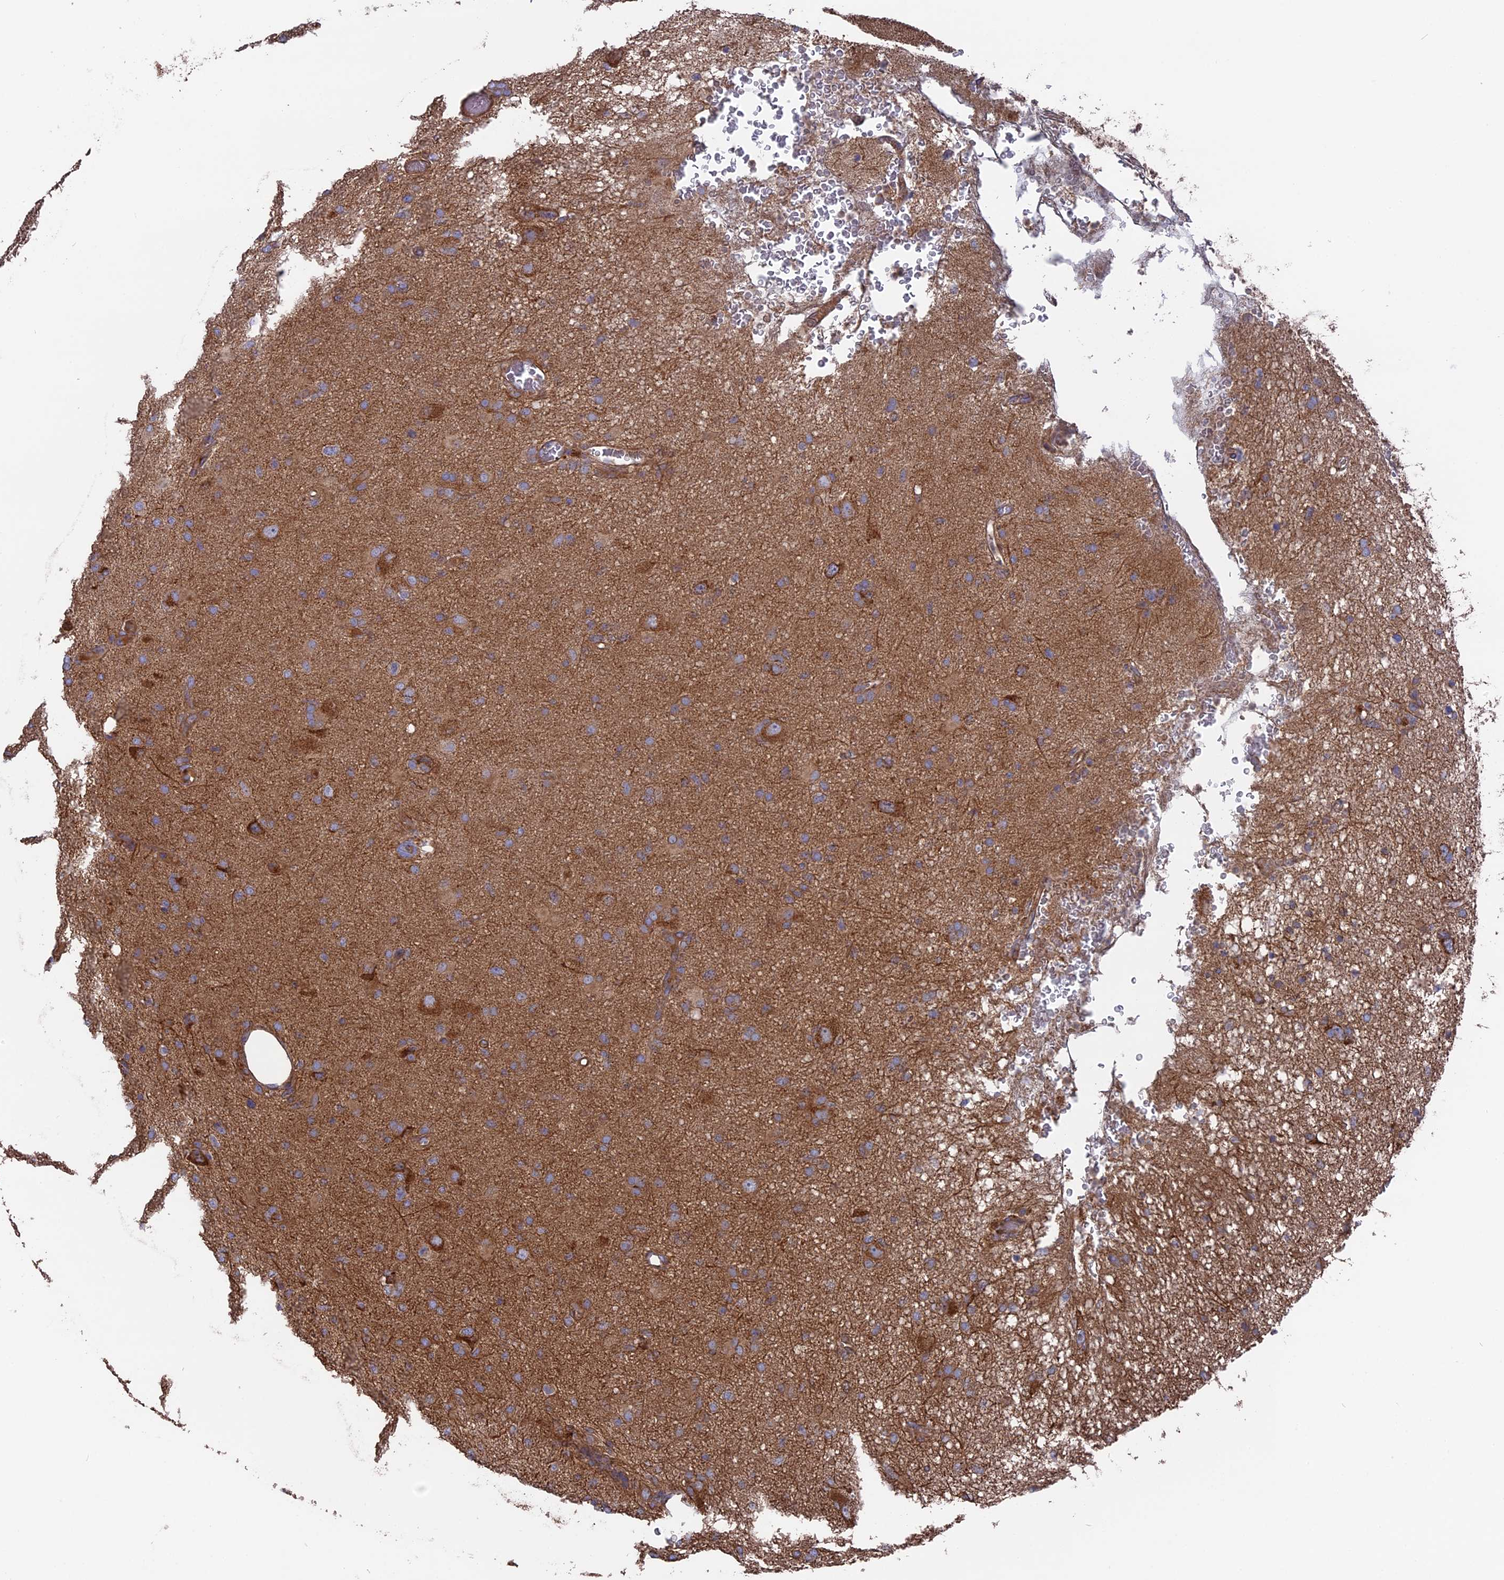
{"staining": {"intensity": "moderate", "quantity": ">75%", "location": "cytoplasmic/membranous"}, "tissue": "glioma", "cell_type": "Tumor cells", "image_type": "cancer", "snomed": [{"axis": "morphology", "description": "Glioma, malignant, High grade"}, {"axis": "topography", "description": "Brain"}], "caption": "Immunohistochemistry image of neoplastic tissue: human high-grade glioma (malignant) stained using IHC shows medium levels of moderate protein expression localized specifically in the cytoplasmic/membranous of tumor cells, appearing as a cytoplasmic/membranous brown color.", "gene": "TELO2", "patient": {"sex": "female", "age": 57}}